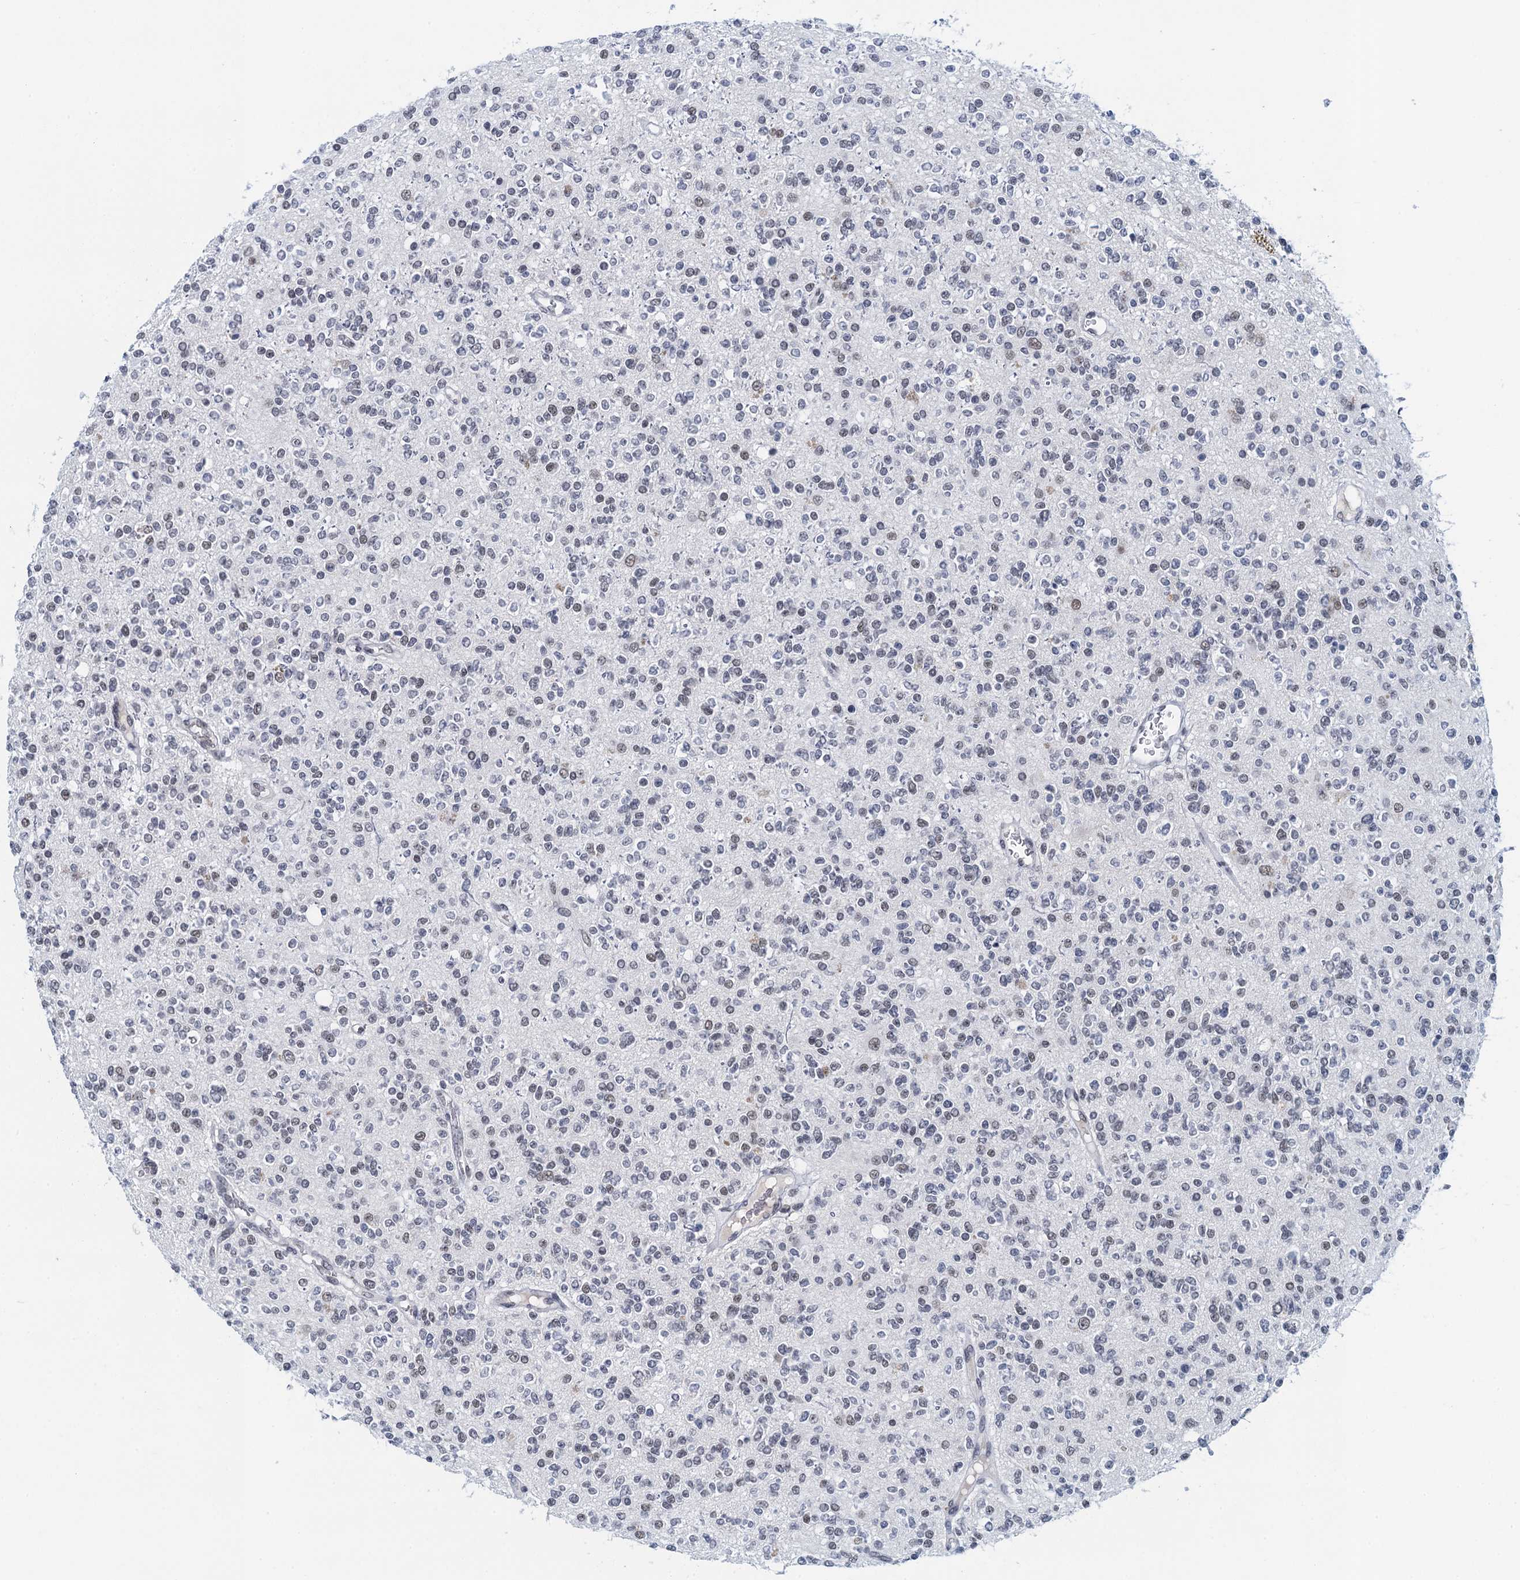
{"staining": {"intensity": "weak", "quantity": "<25%", "location": "nuclear"}, "tissue": "glioma", "cell_type": "Tumor cells", "image_type": "cancer", "snomed": [{"axis": "morphology", "description": "Glioma, malignant, High grade"}, {"axis": "topography", "description": "Brain"}], "caption": "The immunohistochemistry (IHC) histopathology image has no significant expression in tumor cells of malignant glioma (high-grade) tissue.", "gene": "EPS8L1", "patient": {"sex": "male", "age": 34}}